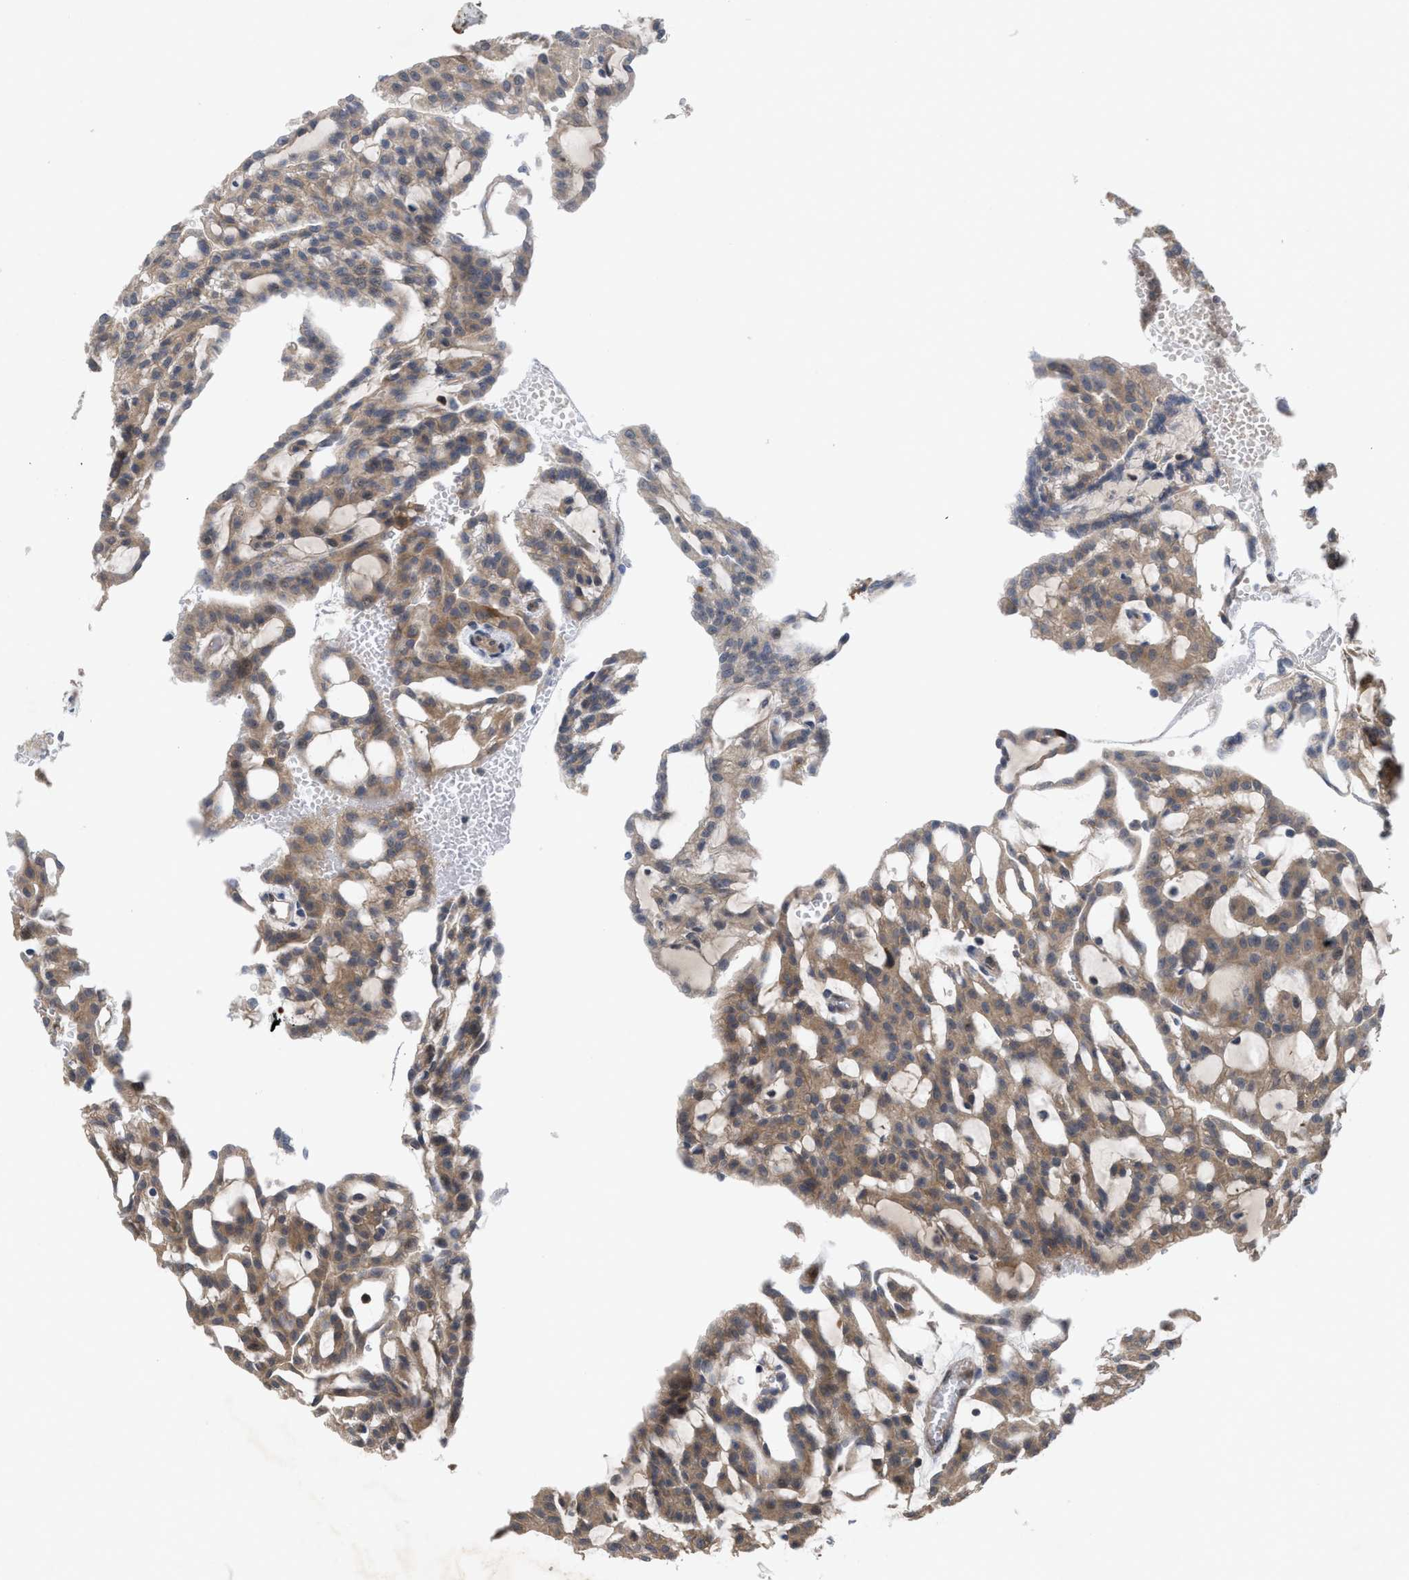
{"staining": {"intensity": "moderate", "quantity": ">75%", "location": "cytoplasmic/membranous"}, "tissue": "renal cancer", "cell_type": "Tumor cells", "image_type": "cancer", "snomed": [{"axis": "morphology", "description": "Adenocarcinoma, NOS"}, {"axis": "topography", "description": "Kidney"}], "caption": "DAB immunohistochemical staining of human renal adenocarcinoma displays moderate cytoplasmic/membranous protein positivity in about >75% of tumor cells. Nuclei are stained in blue.", "gene": "LDAF1", "patient": {"sex": "male", "age": 63}}